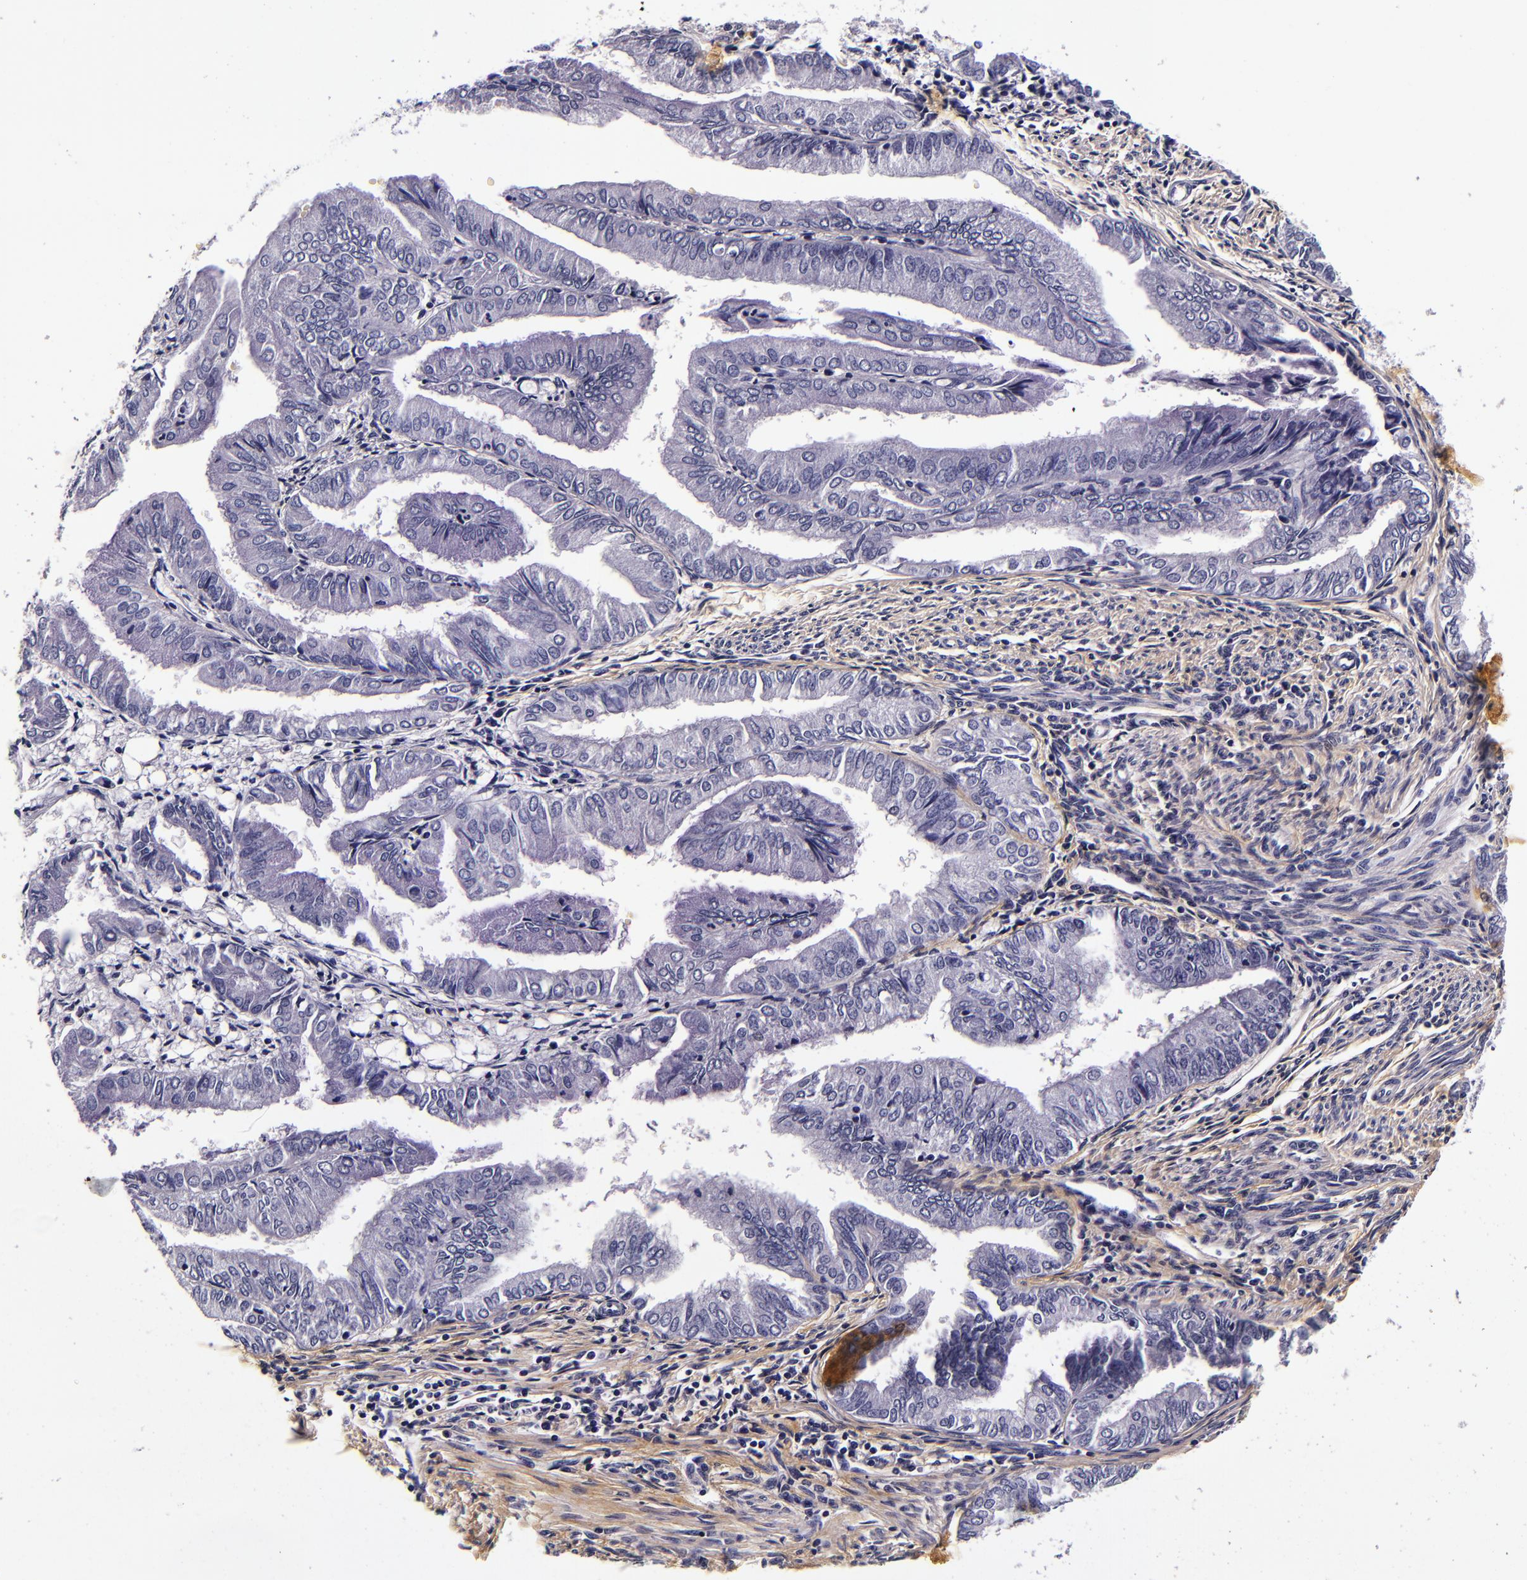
{"staining": {"intensity": "negative", "quantity": "none", "location": "none"}, "tissue": "endometrial cancer", "cell_type": "Tumor cells", "image_type": "cancer", "snomed": [{"axis": "morphology", "description": "Adenocarcinoma, NOS"}, {"axis": "topography", "description": "Endometrium"}], "caption": "A high-resolution micrograph shows IHC staining of endometrial cancer, which displays no significant positivity in tumor cells.", "gene": "FBN1", "patient": {"sex": "female", "age": 66}}